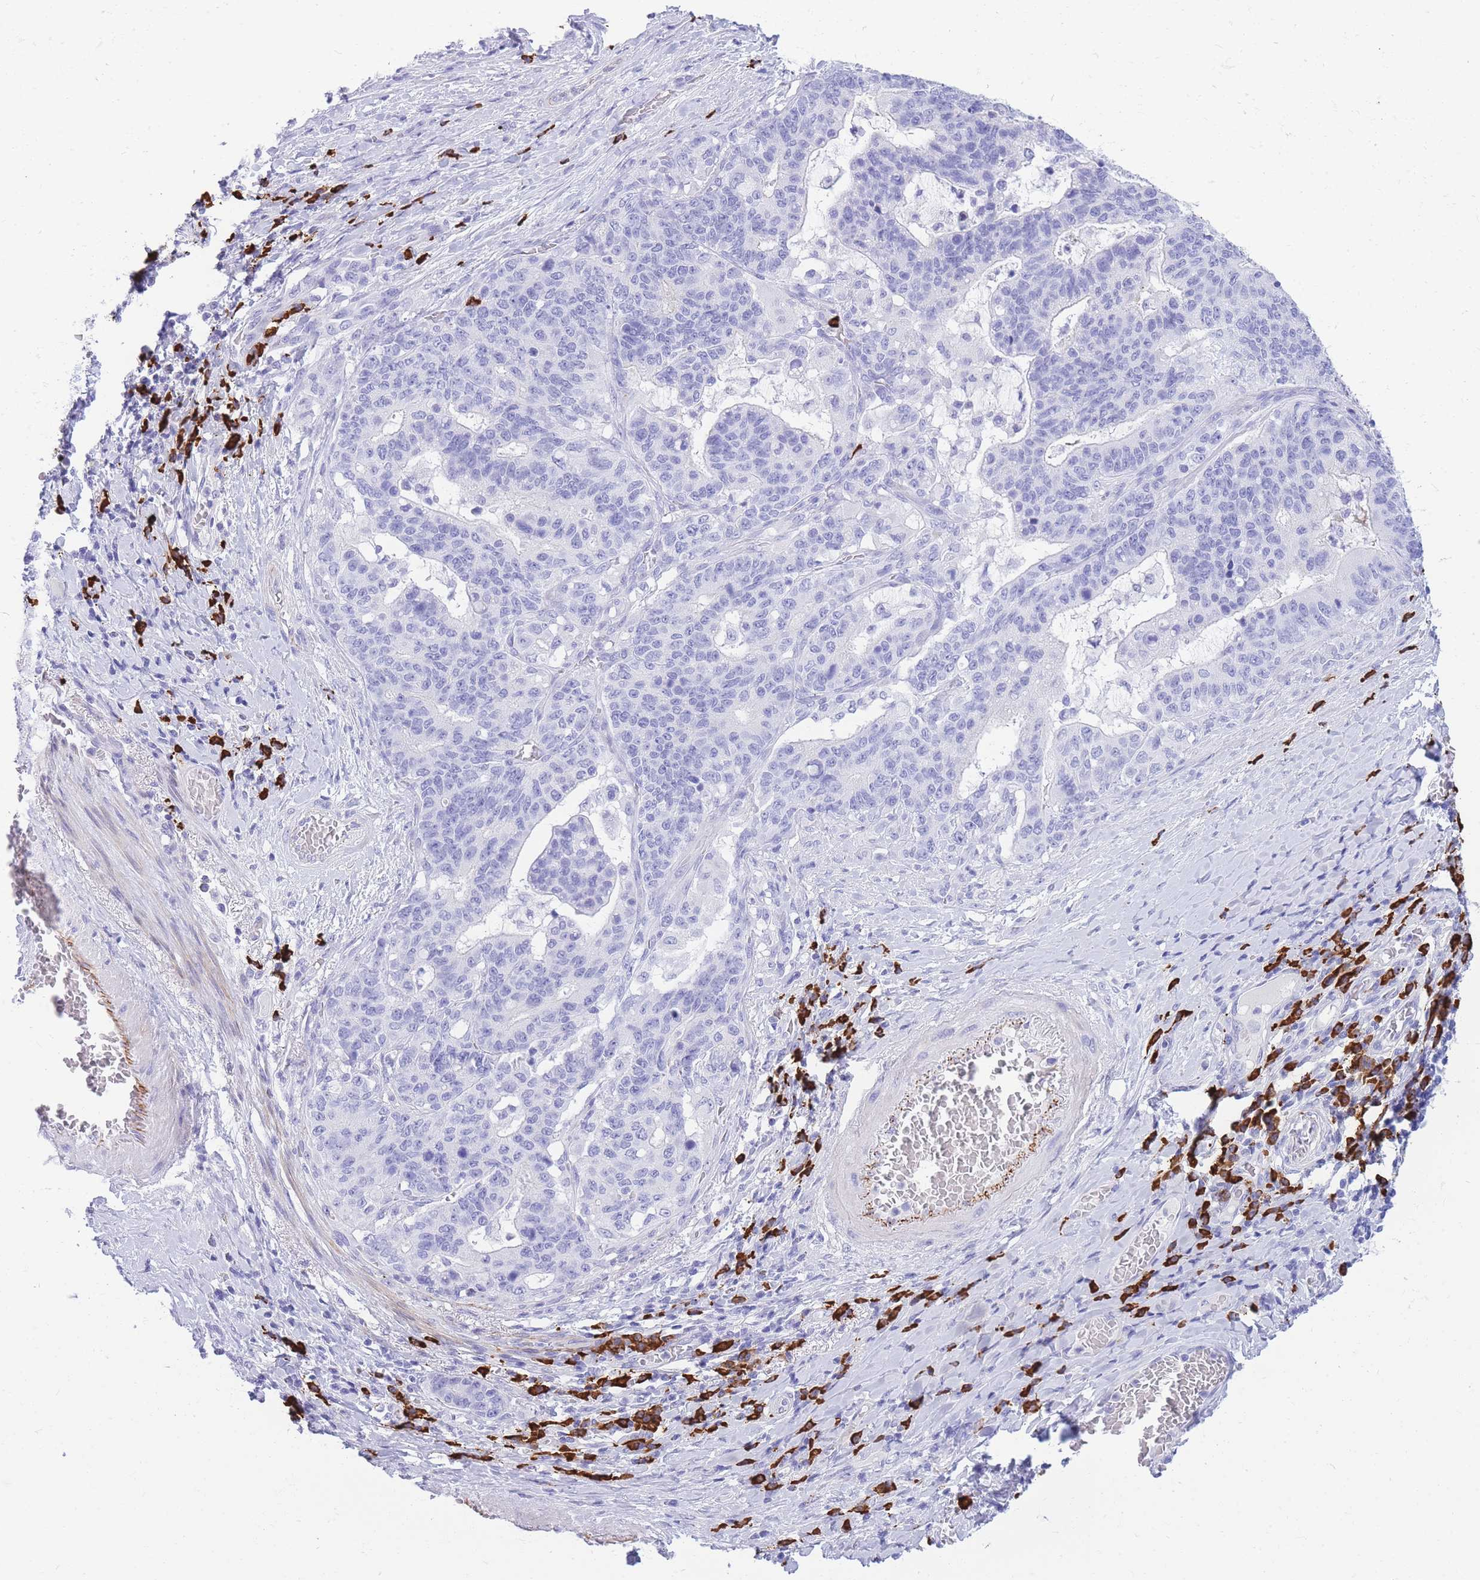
{"staining": {"intensity": "negative", "quantity": "none", "location": "none"}, "tissue": "stomach cancer", "cell_type": "Tumor cells", "image_type": "cancer", "snomed": [{"axis": "morphology", "description": "Normal tissue, NOS"}, {"axis": "morphology", "description": "Adenocarcinoma, NOS"}, {"axis": "topography", "description": "Stomach"}], "caption": "Immunohistochemistry micrograph of neoplastic tissue: adenocarcinoma (stomach) stained with DAB shows no significant protein positivity in tumor cells.", "gene": "ZFP62", "patient": {"sex": "female", "age": 64}}